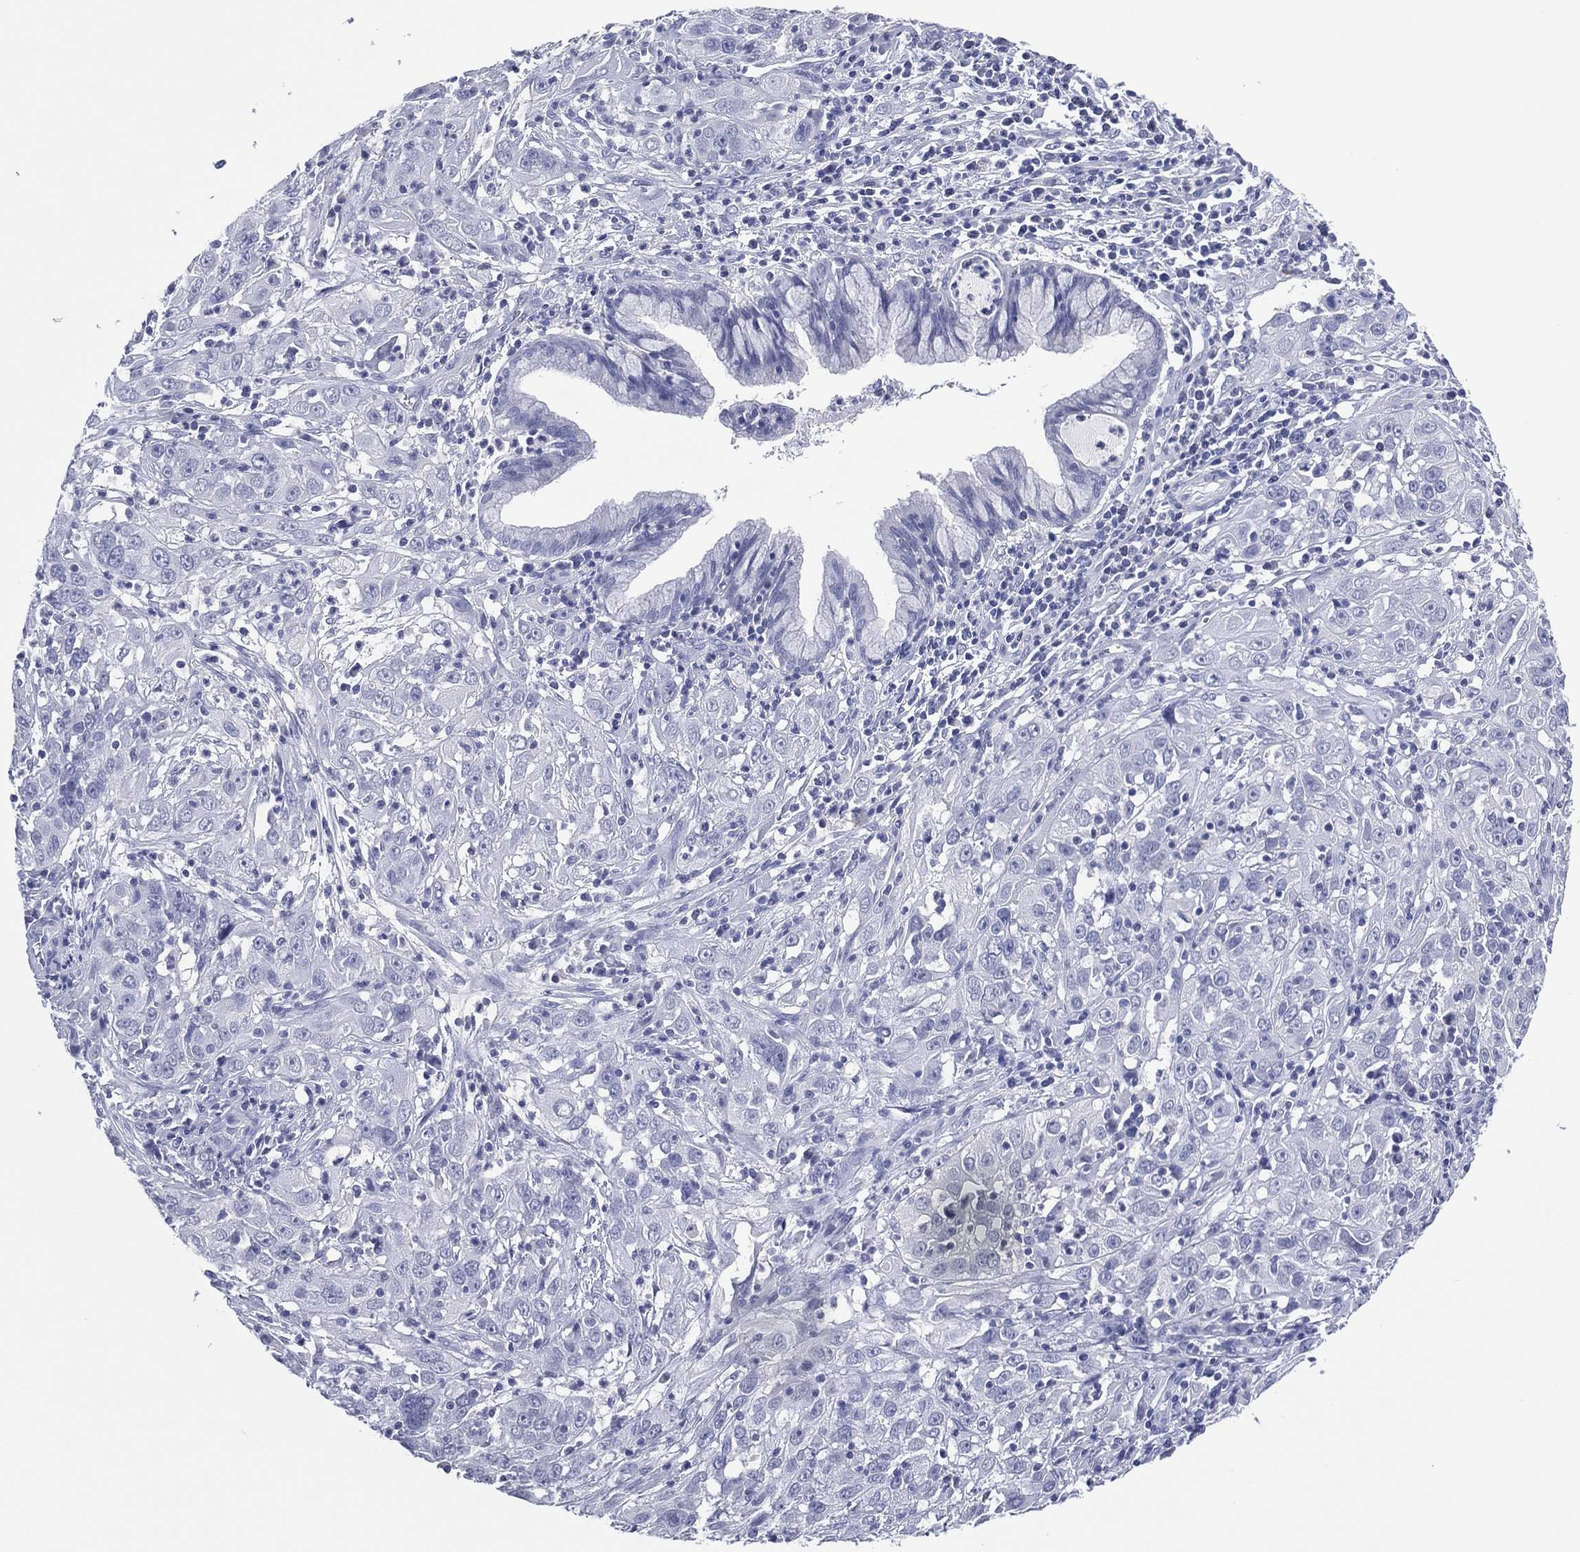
{"staining": {"intensity": "negative", "quantity": "none", "location": "none"}, "tissue": "cervical cancer", "cell_type": "Tumor cells", "image_type": "cancer", "snomed": [{"axis": "morphology", "description": "Squamous cell carcinoma, NOS"}, {"axis": "topography", "description": "Cervix"}], "caption": "Immunohistochemistry of human squamous cell carcinoma (cervical) demonstrates no expression in tumor cells.", "gene": "UTF1", "patient": {"sex": "female", "age": 32}}